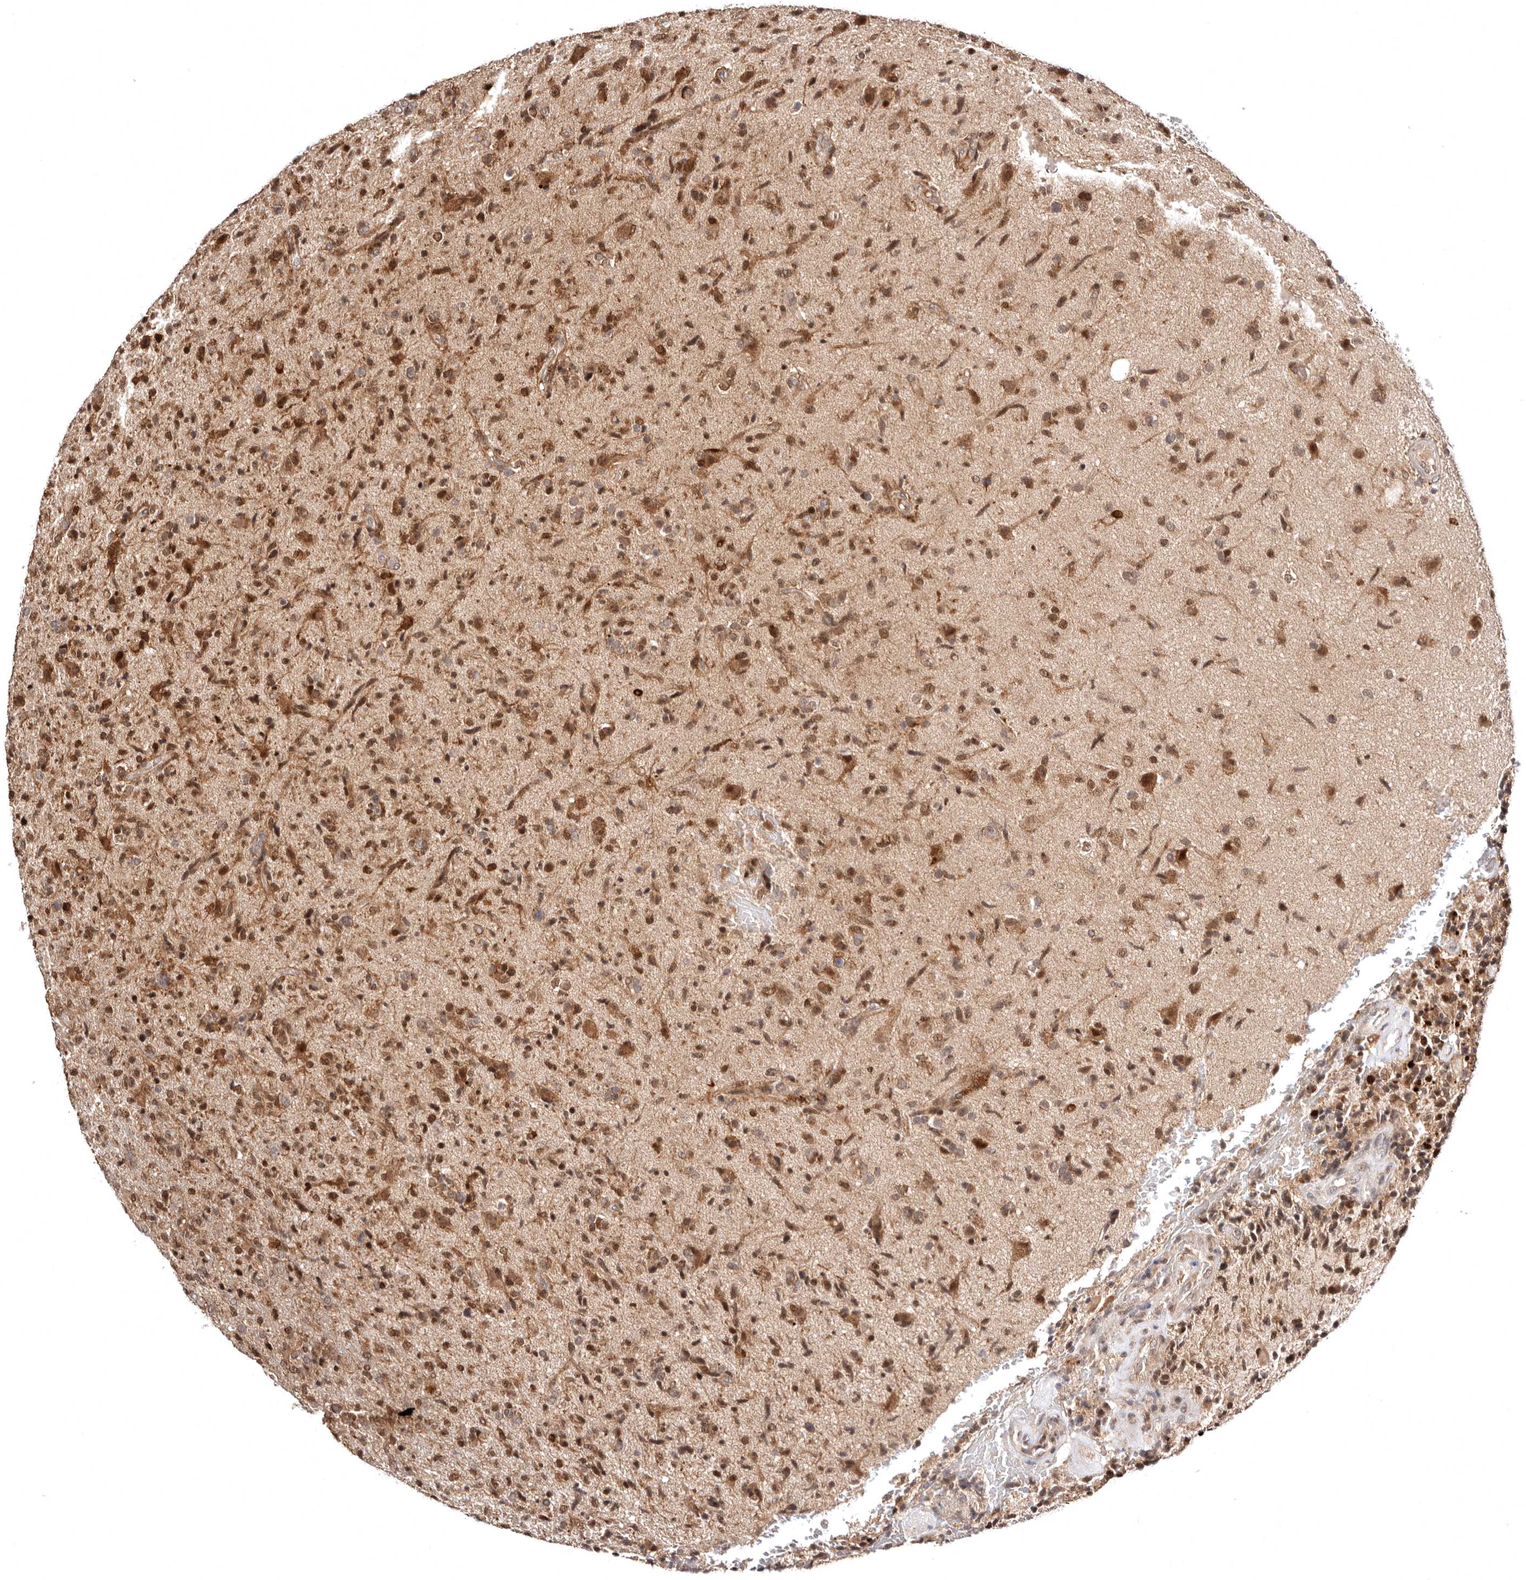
{"staining": {"intensity": "moderate", "quantity": ">75%", "location": "cytoplasmic/membranous,nuclear"}, "tissue": "glioma", "cell_type": "Tumor cells", "image_type": "cancer", "snomed": [{"axis": "morphology", "description": "Glioma, malignant, High grade"}, {"axis": "topography", "description": "Brain"}], "caption": "Protein expression analysis of human glioma reveals moderate cytoplasmic/membranous and nuclear positivity in approximately >75% of tumor cells. The staining was performed using DAB, with brown indicating positive protein expression. Nuclei are stained blue with hematoxylin.", "gene": "MED8", "patient": {"sex": "male", "age": 72}}